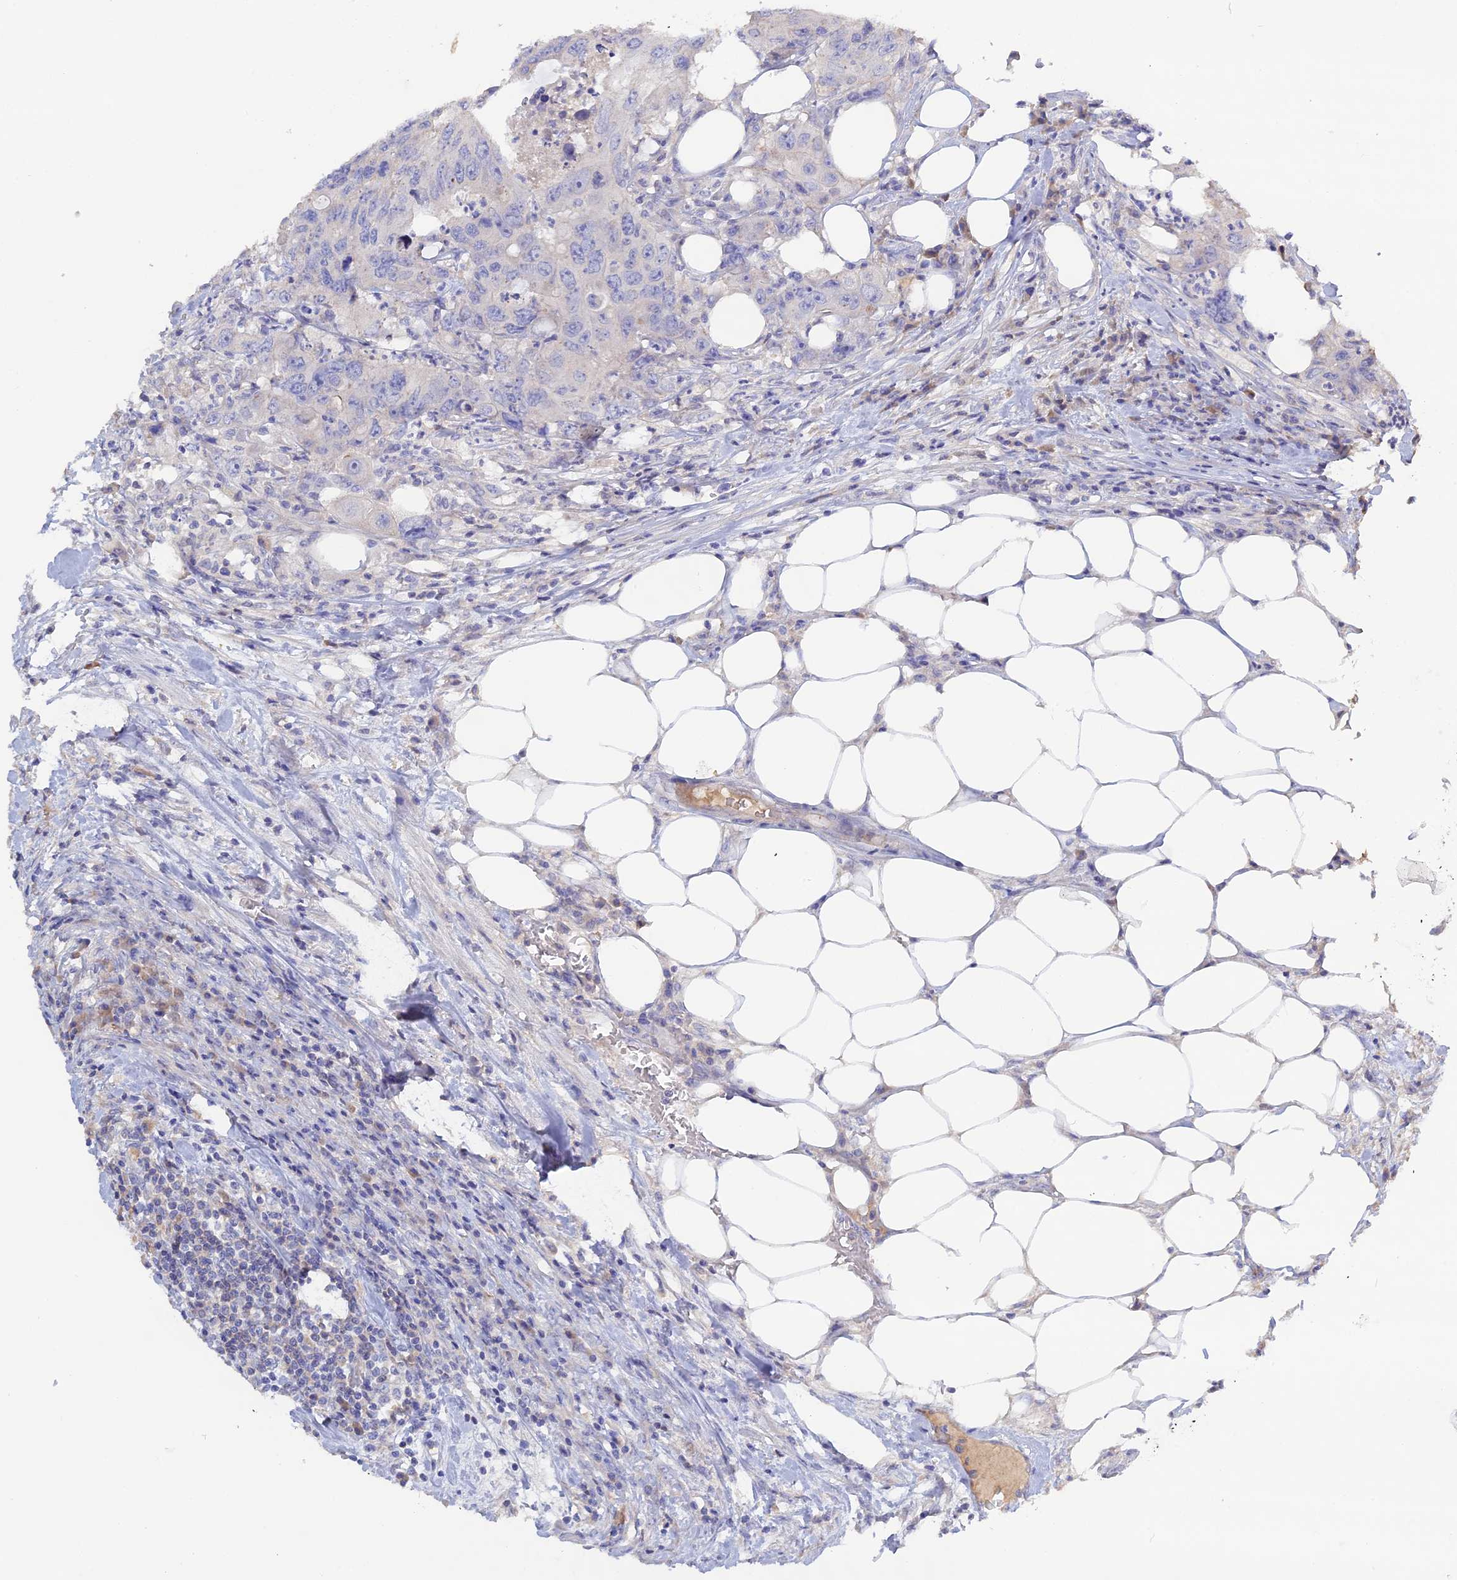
{"staining": {"intensity": "negative", "quantity": "none", "location": "none"}, "tissue": "colorectal cancer", "cell_type": "Tumor cells", "image_type": "cancer", "snomed": [{"axis": "morphology", "description": "Adenocarcinoma, NOS"}, {"axis": "topography", "description": "Colon"}], "caption": "High power microscopy image of an immunohistochemistry (IHC) histopathology image of adenocarcinoma (colorectal), revealing no significant expression in tumor cells. Brightfield microscopy of immunohistochemistry (IHC) stained with DAB (brown) and hematoxylin (blue), captured at high magnification.", "gene": "ADGRA1", "patient": {"sex": "male", "age": 71}}